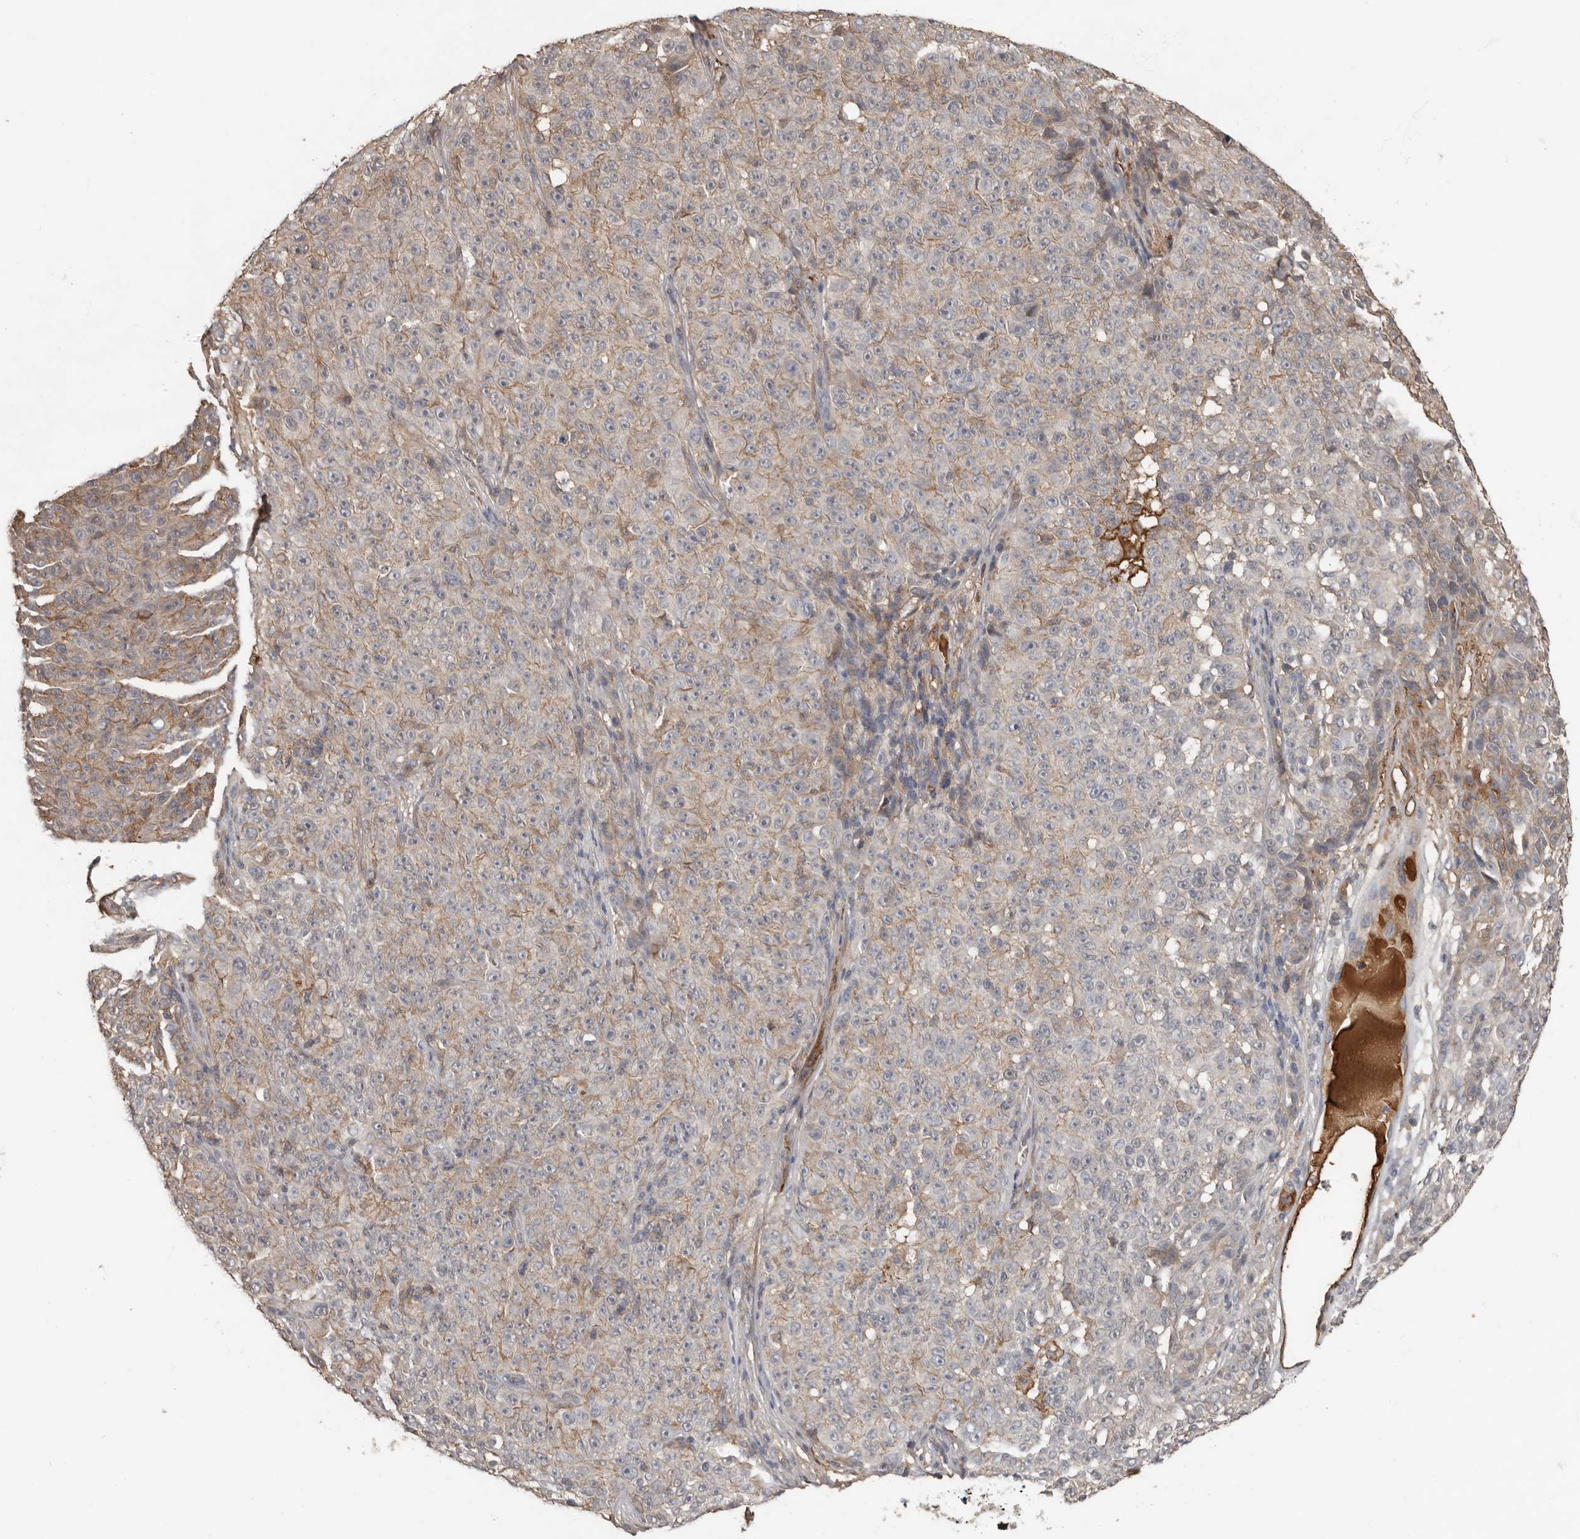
{"staining": {"intensity": "negative", "quantity": "none", "location": "none"}, "tissue": "melanoma", "cell_type": "Tumor cells", "image_type": "cancer", "snomed": [{"axis": "morphology", "description": "Malignant melanoma, NOS"}, {"axis": "topography", "description": "Skin"}], "caption": "The immunohistochemistry histopathology image has no significant staining in tumor cells of melanoma tissue.", "gene": "LRGUK", "patient": {"sex": "female", "age": 82}}